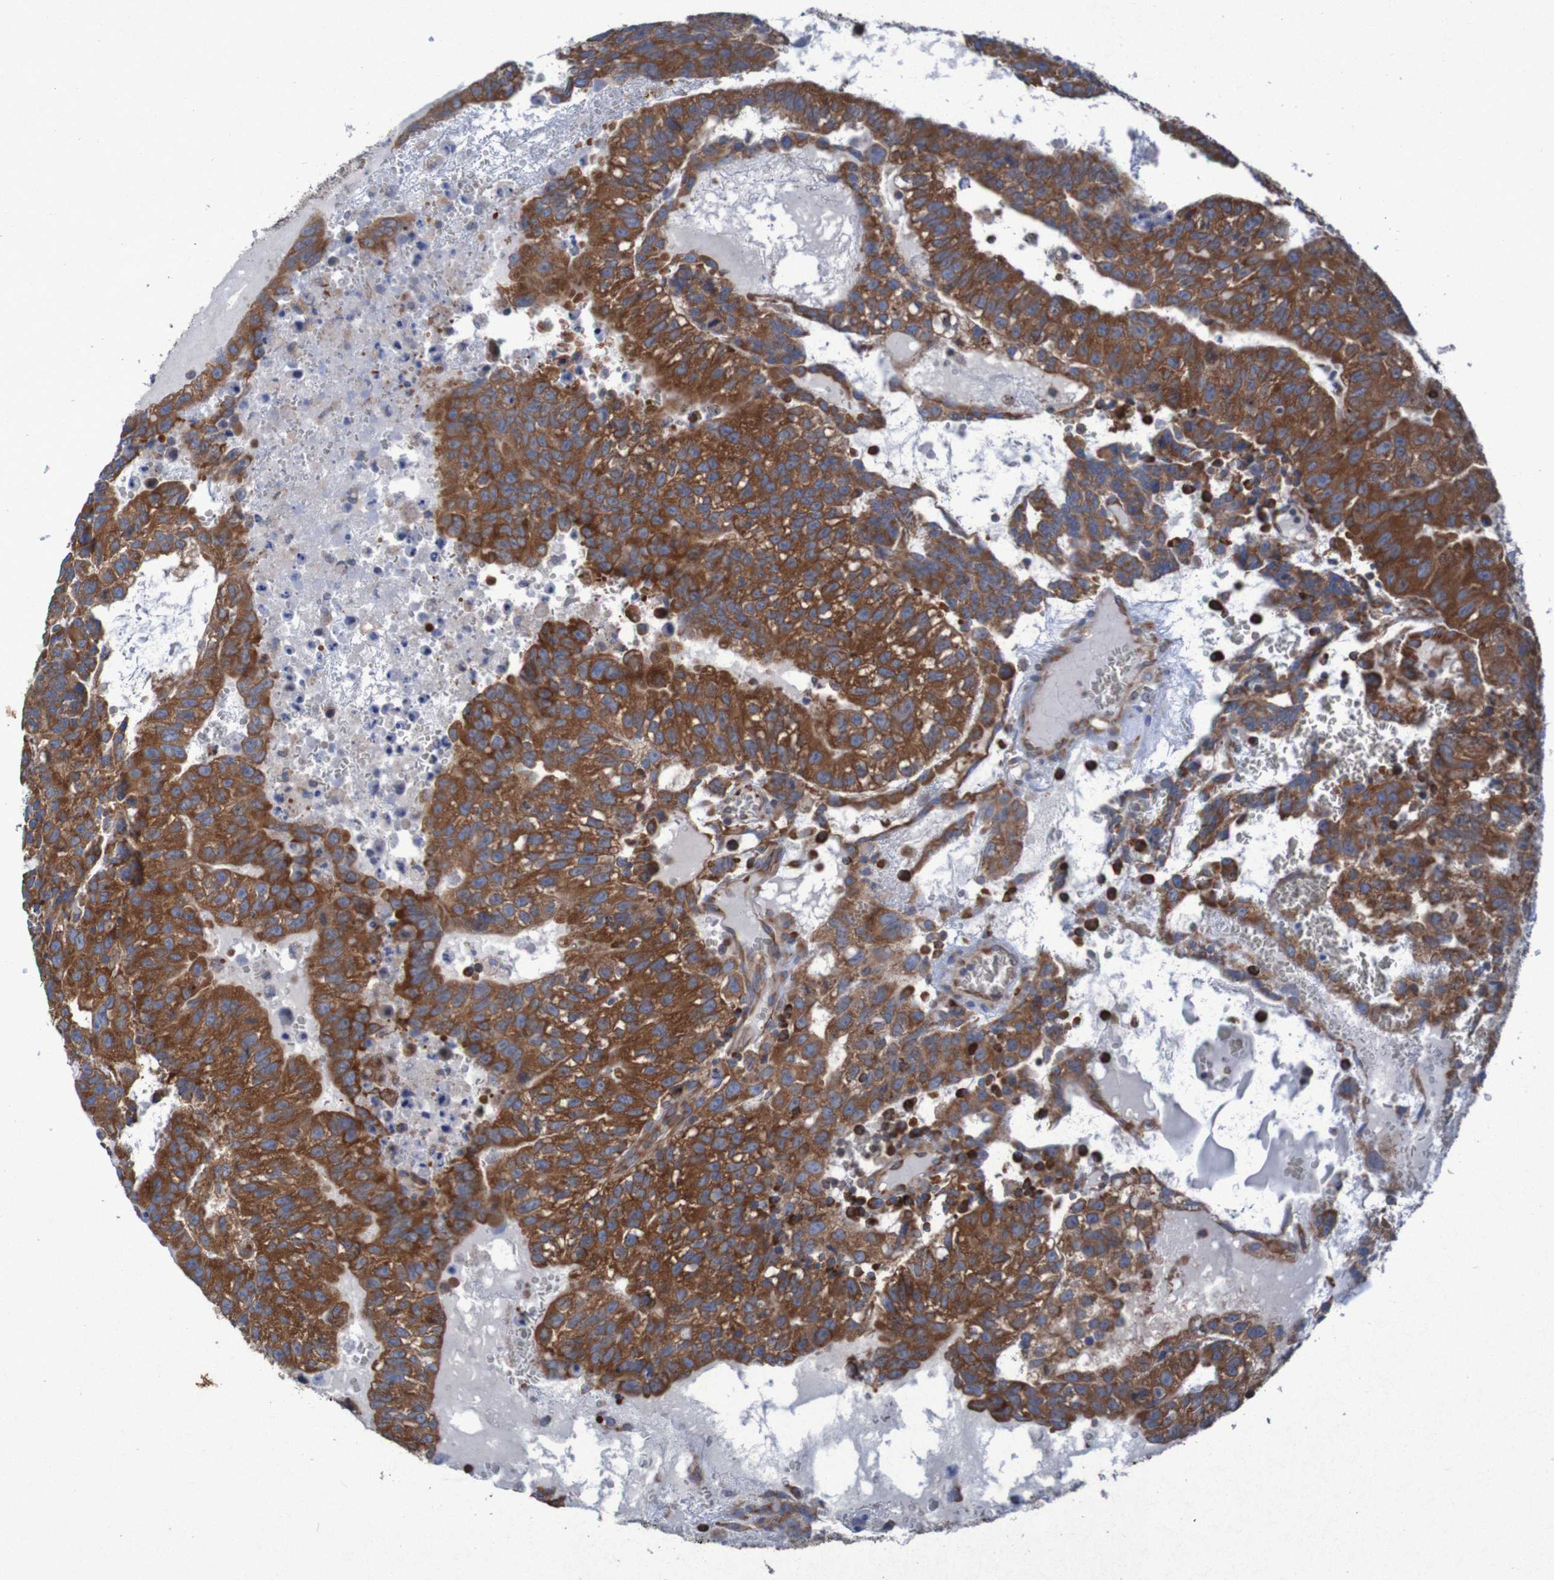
{"staining": {"intensity": "strong", "quantity": ">75%", "location": "cytoplasmic/membranous"}, "tissue": "testis cancer", "cell_type": "Tumor cells", "image_type": "cancer", "snomed": [{"axis": "morphology", "description": "Seminoma, NOS"}, {"axis": "morphology", "description": "Carcinoma, Embryonal, NOS"}, {"axis": "topography", "description": "Testis"}], "caption": "Immunohistochemical staining of testis cancer displays strong cytoplasmic/membranous protein staining in about >75% of tumor cells.", "gene": "RPL10", "patient": {"sex": "male", "age": 52}}